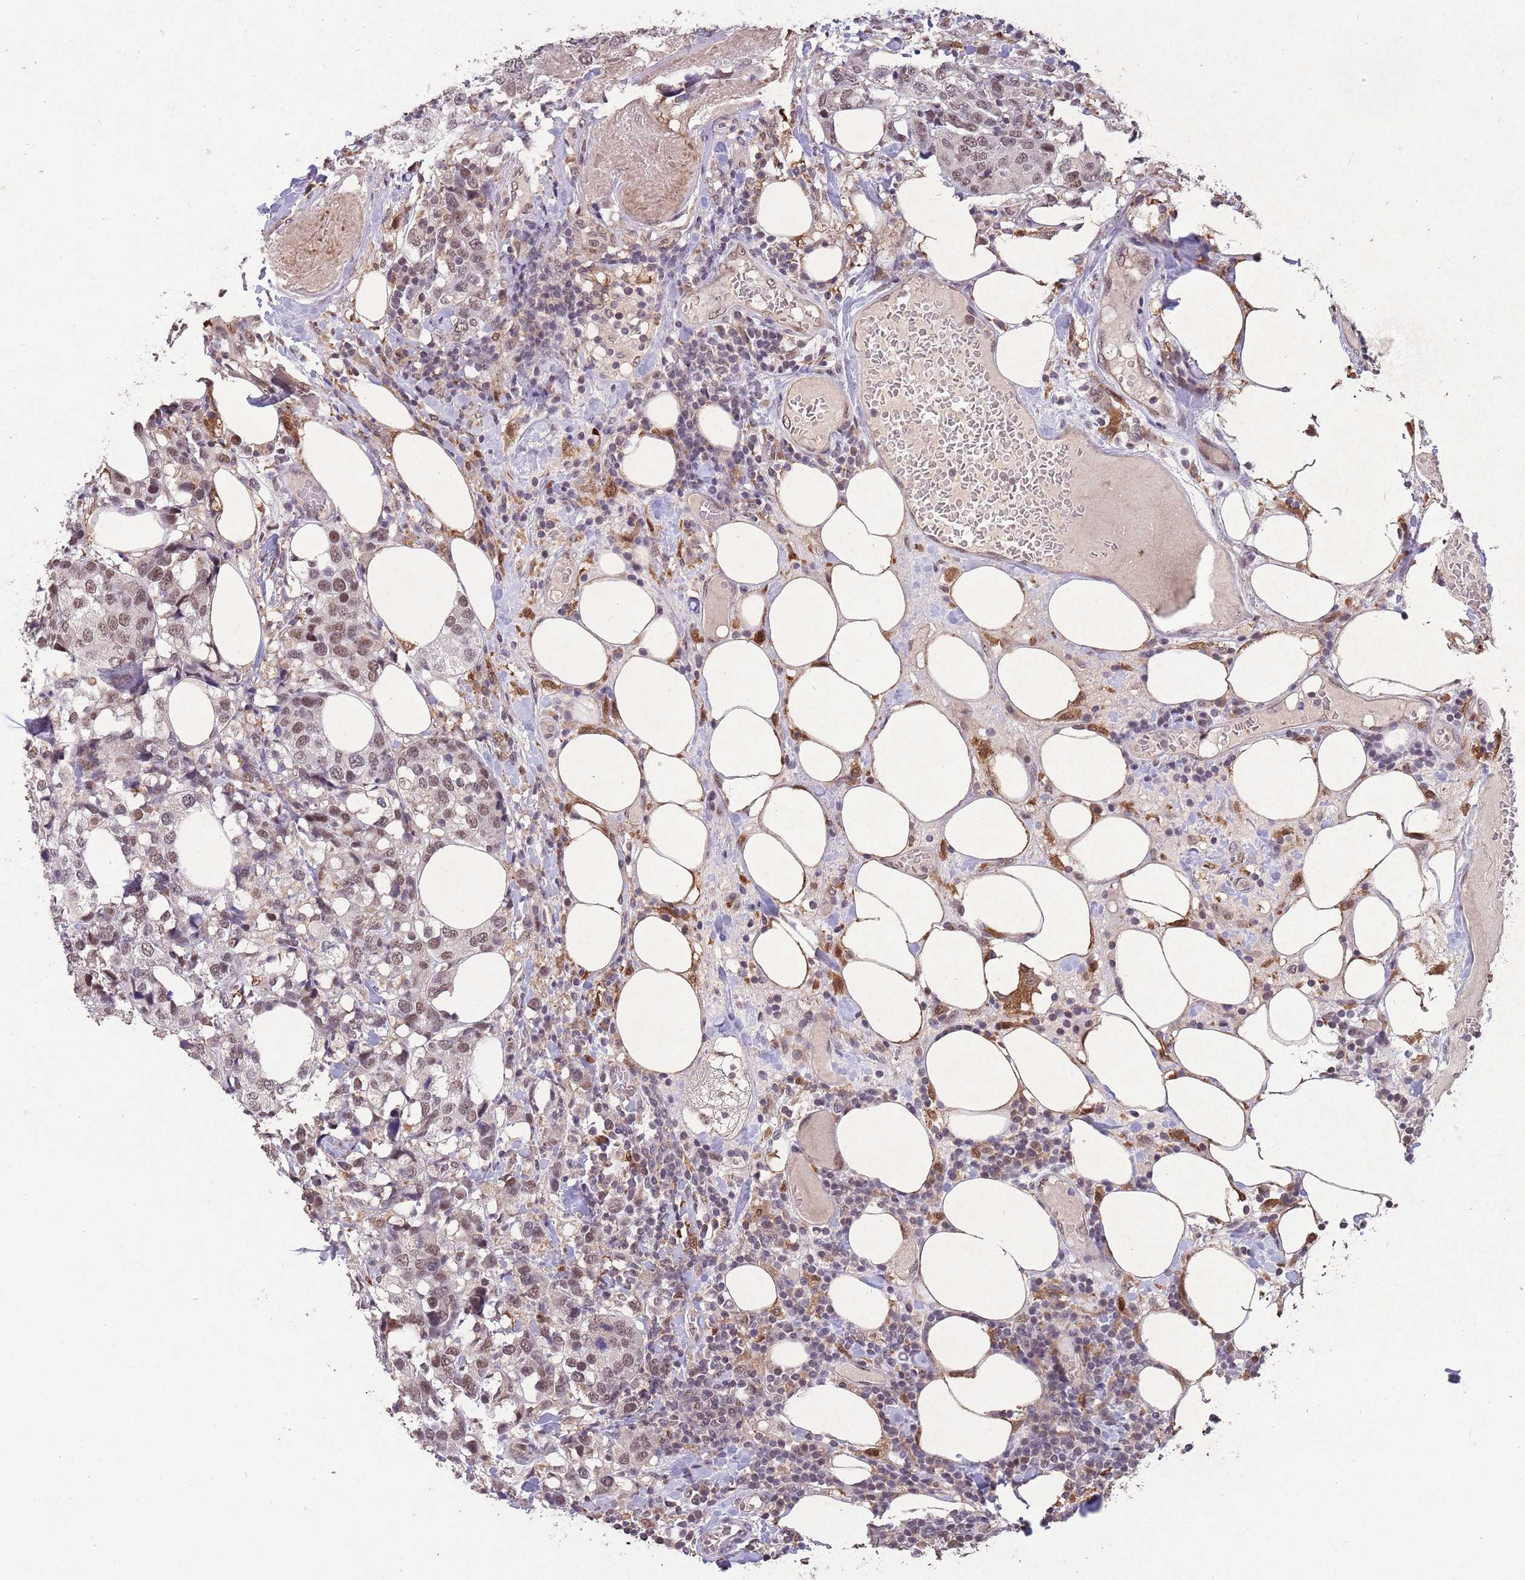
{"staining": {"intensity": "moderate", "quantity": ">75%", "location": "nuclear"}, "tissue": "breast cancer", "cell_type": "Tumor cells", "image_type": "cancer", "snomed": [{"axis": "morphology", "description": "Lobular carcinoma"}, {"axis": "topography", "description": "Breast"}], "caption": "DAB immunohistochemical staining of human lobular carcinoma (breast) reveals moderate nuclear protein staining in approximately >75% of tumor cells. The protein of interest is stained brown, and the nuclei are stained in blue (DAB IHC with brightfield microscopy, high magnification).", "gene": "ZNF639", "patient": {"sex": "female", "age": 59}}